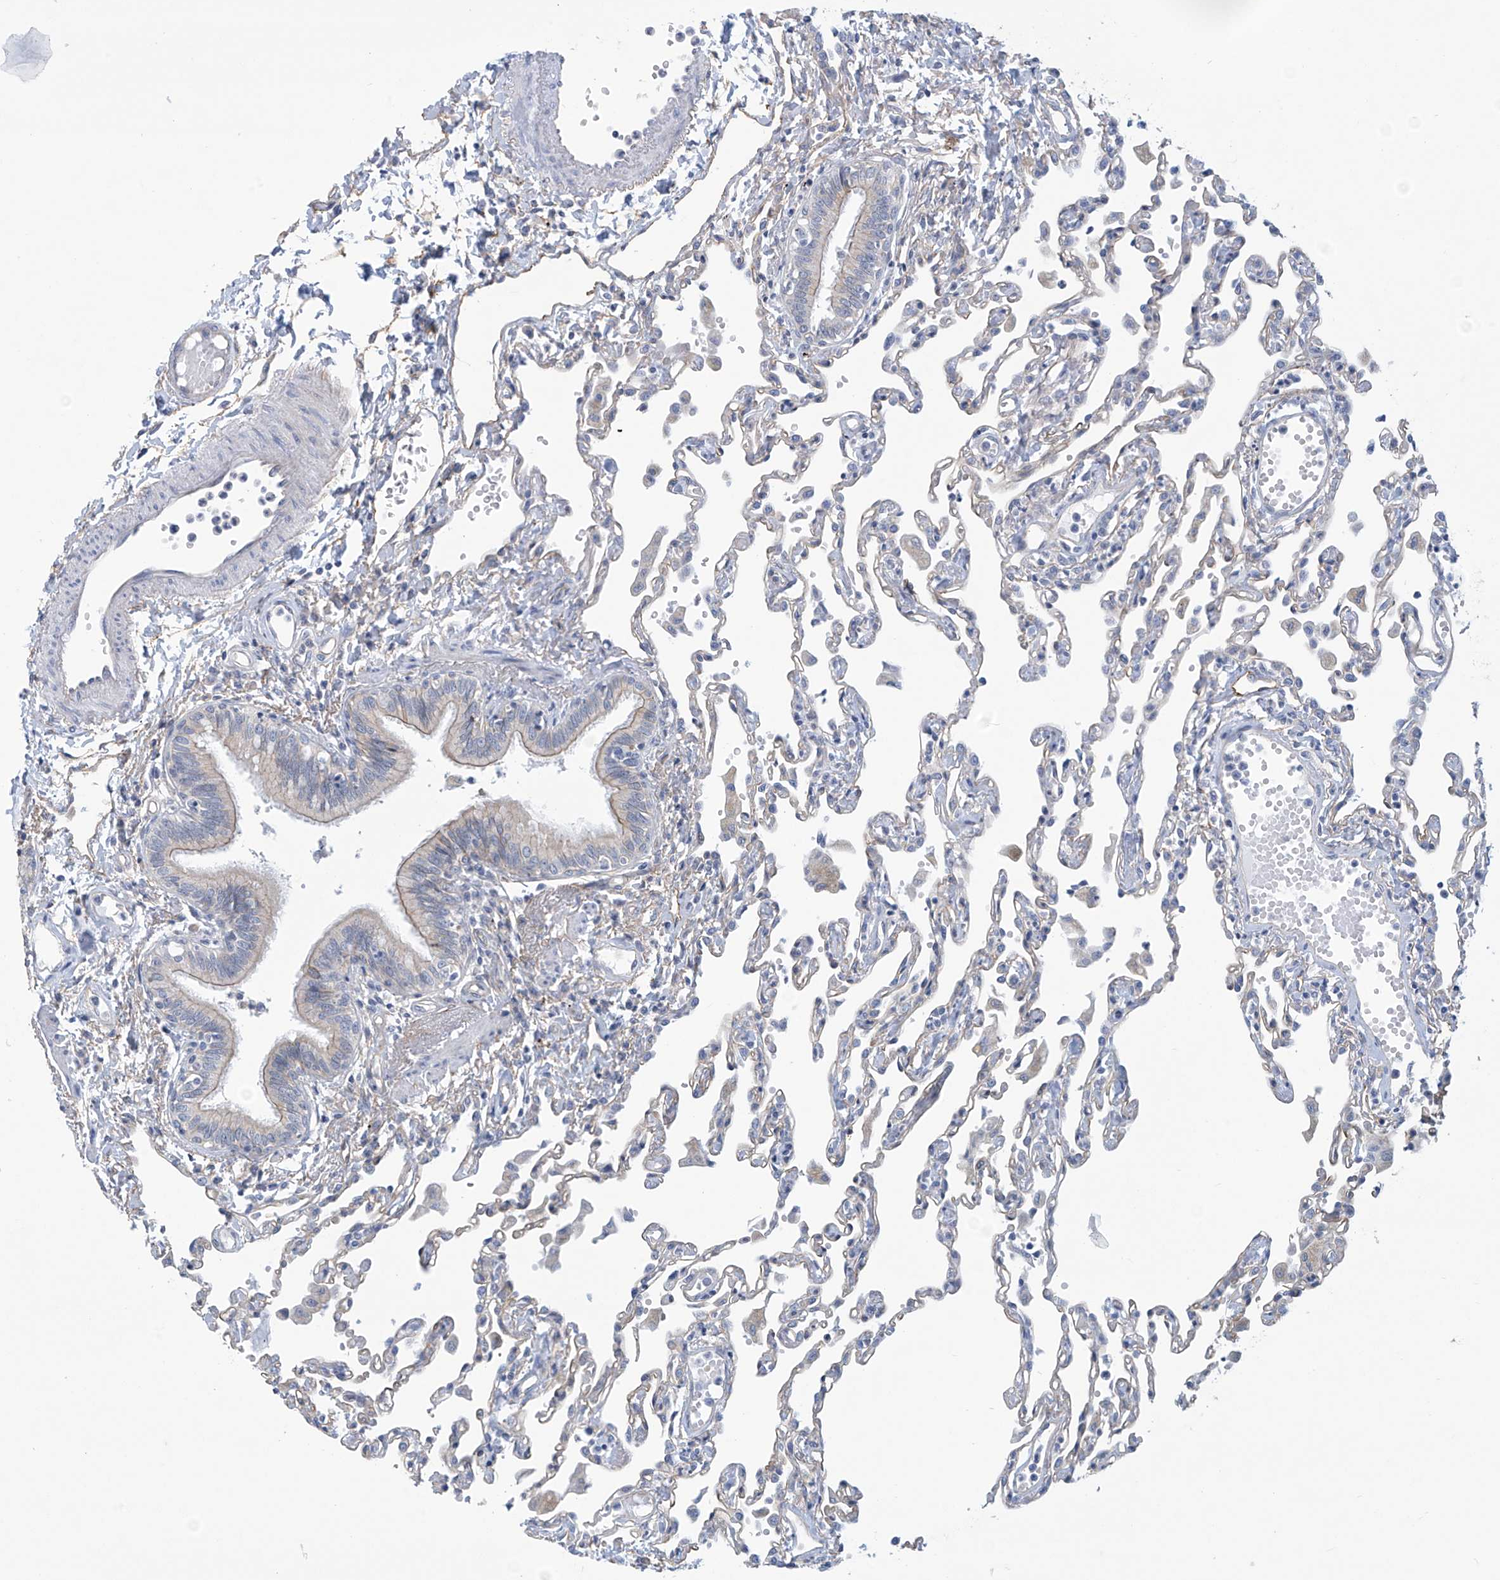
{"staining": {"intensity": "negative", "quantity": "none", "location": "none"}, "tissue": "lung", "cell_type": "Alveolar cells", "image_type": "normal", "snomed": [{"axis": "morphology", "description": "Normal tissue, NOS"}, {"axis": "topography", "description": "Bronchus"}, {"axis": "topography", "description": "Lung"}], "caption": "Immunohistochemical staining of unremarkable human lung demonstrates no significant expression in alveolar cells. (DAB (3,3'-diaminobenzidine) immunohistochemistry visualized using brightfield microscopy, high magnification).", "gene": "ABHD13", "patient": {"sex": "female", "age": 49}}